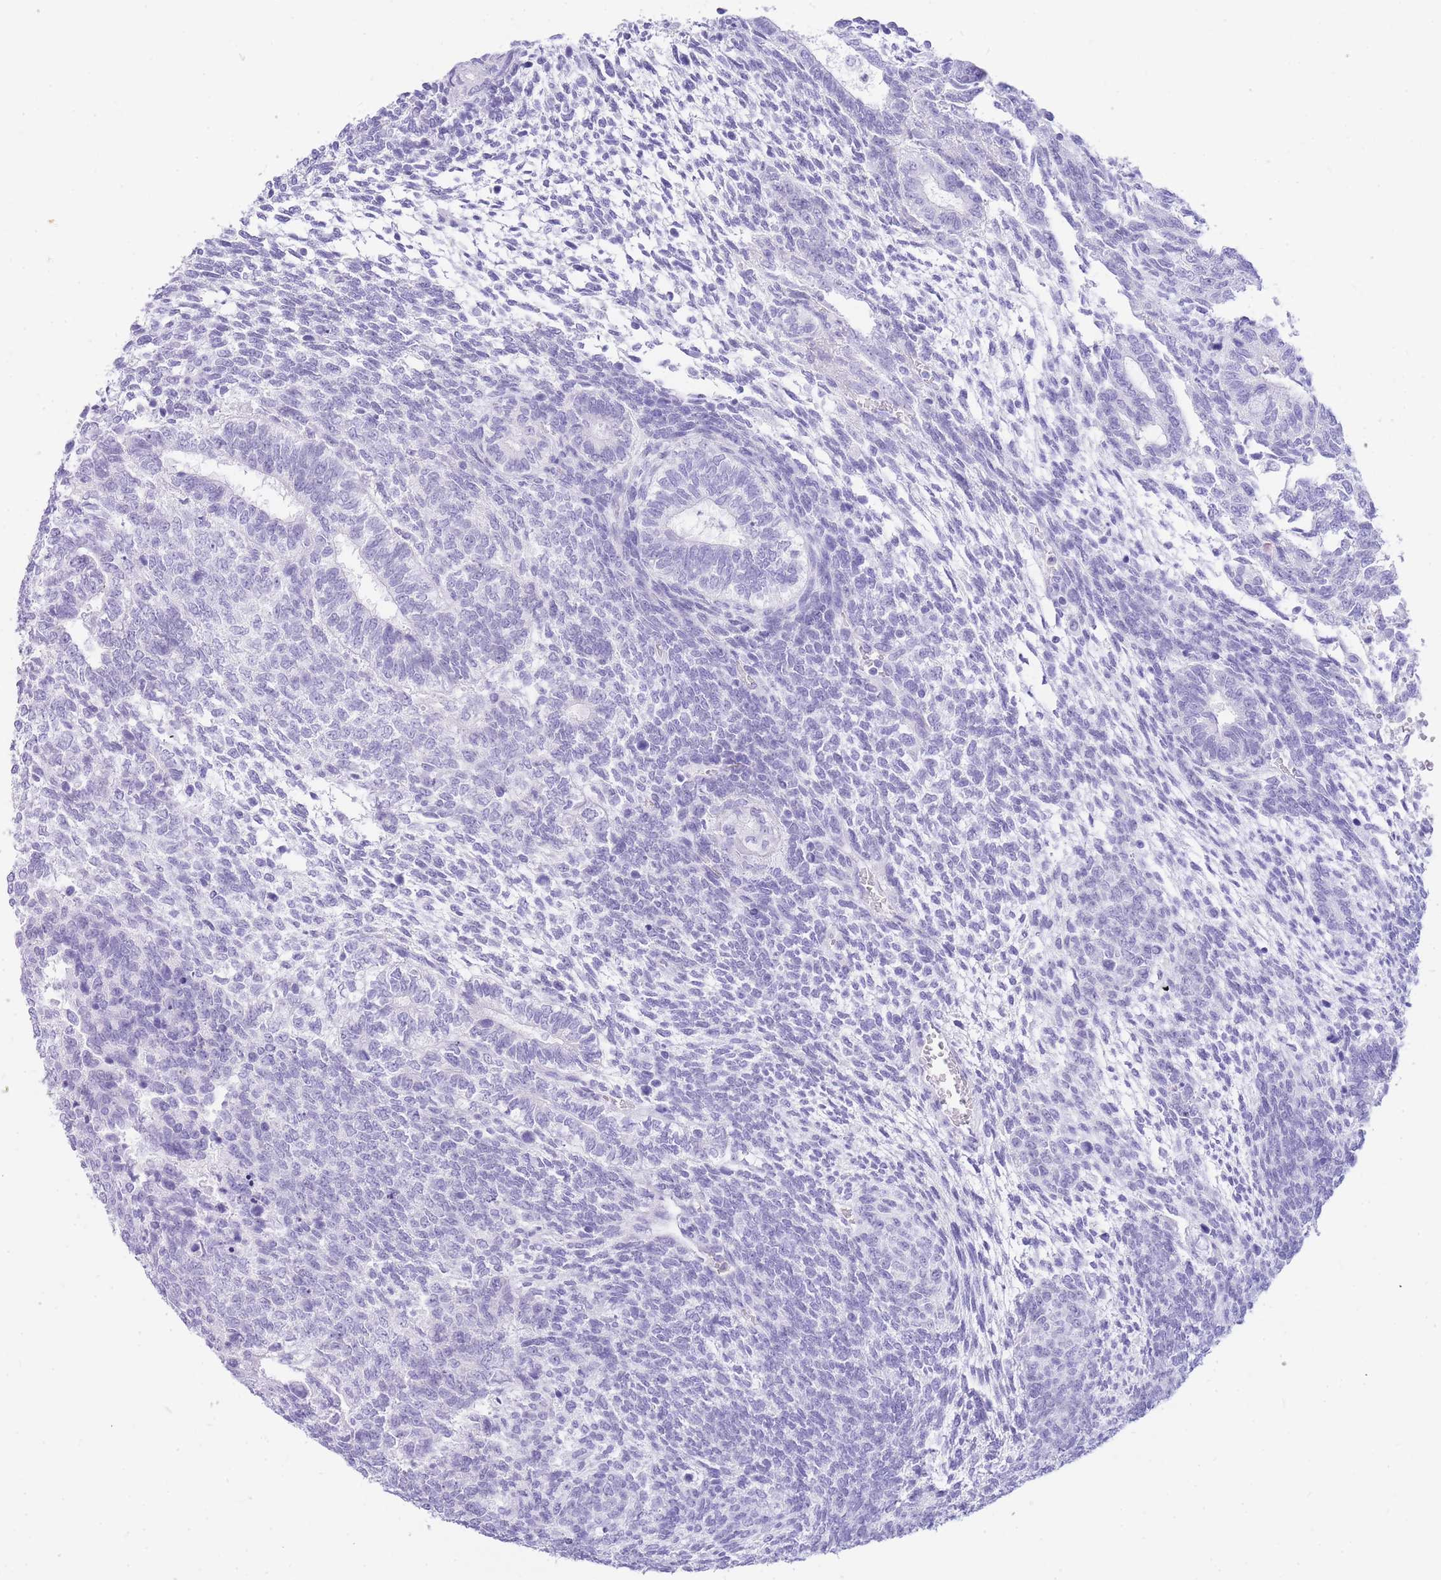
{"staining": {"intensity": "negative", "quantity": "none", "location": "none"}, "tissue": "testis cancer", "cell_type": "Tumor cells", "image_type": "cancer", "snomed": [{"axis": "morphology", "description": "Carcinoma, Embryonal, NOS"}, {"axis": "topography", "description": "Testis"}], "caption": "Testis cancer (embryonal carcinoma) stained for a protein using immunohistochemistry (IHC) demonstrates no staining tumor cells.", "gene": "HERC1", "patient": {"sex": "male", "age": 23}}